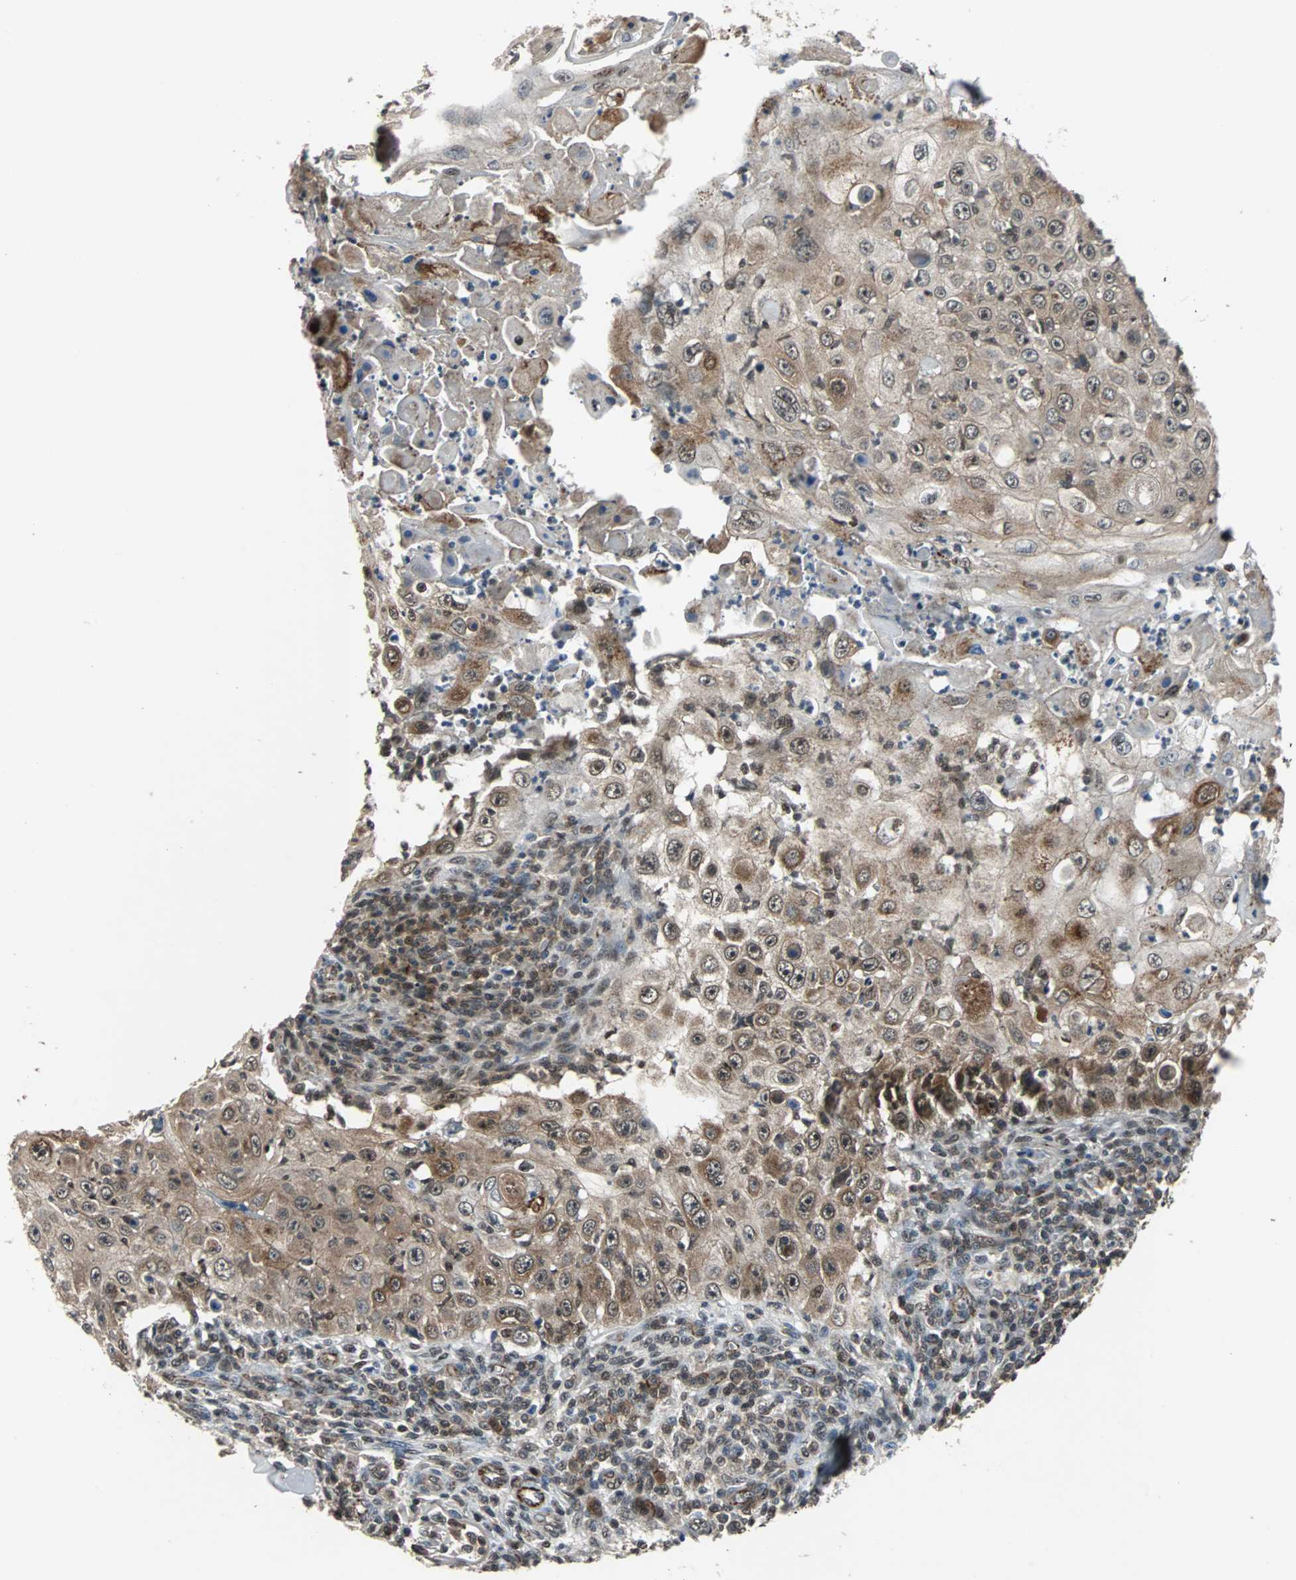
{"staining": {"intensity": "moderate", "quantity": ">75%", "location": "cytoplasmic/membranous"}, "tissue": "skin cancer", "cell_type": "Tumor cells", "image_type": "cancer", "snomed": [{"axis": "morphology", "description": "Squamous cell carcinoma, NOS"}, {"axis": "topography", "description": "Skin"}], "caption": "This micrograph shows squamous cell carcinoma (skin) stained with immunohistochemistry to label a protein in brown. The cytoplasmic/membranous of tumor cells show moderate positivity for the protein. Nuclei are counter-stained blue.", "gene": "LSR", "patient": {"sex": "male", "age": 86}}